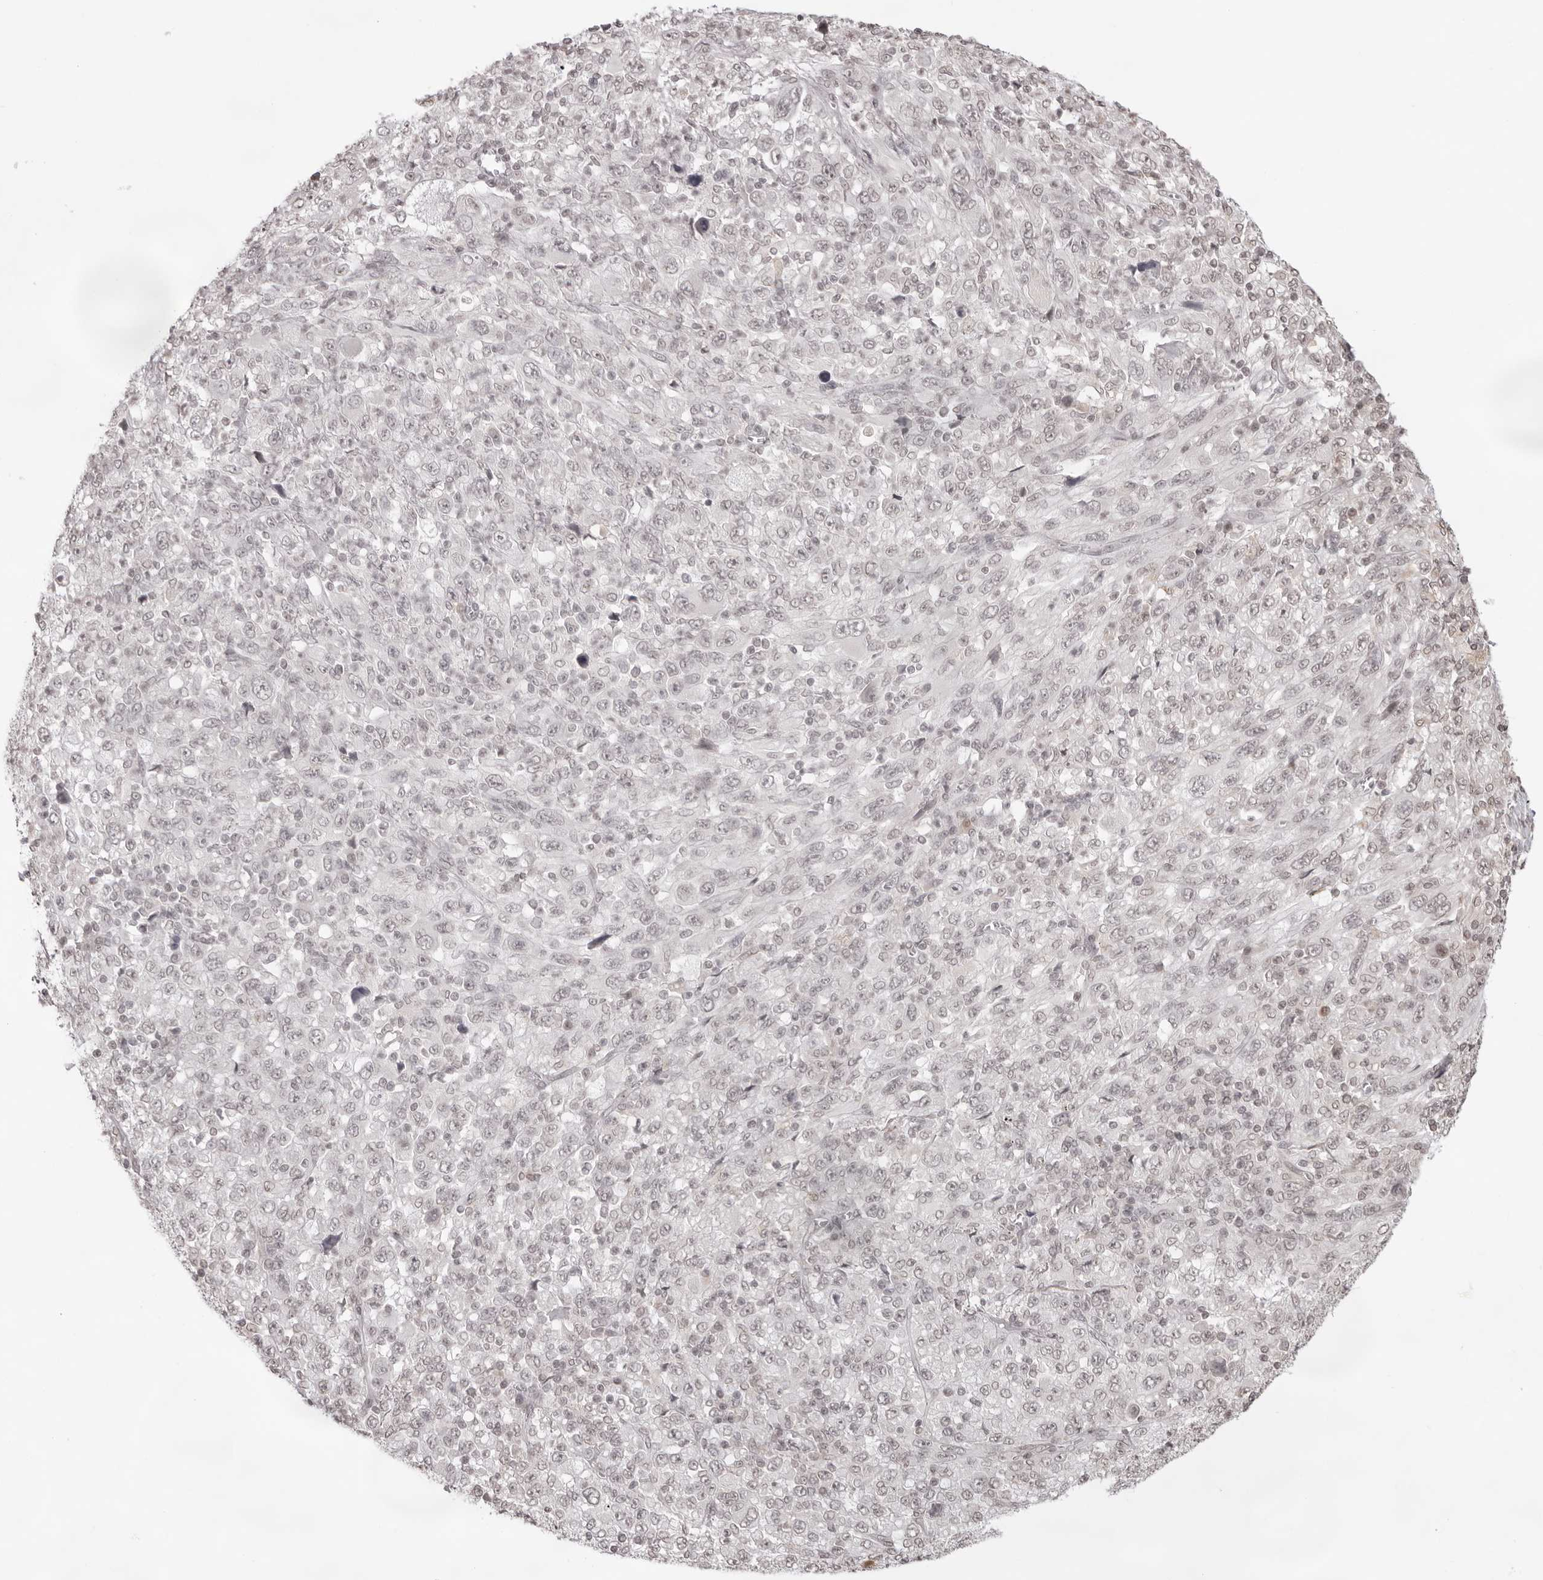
{"staining": {"intensity": "weak", "quantity": "<25%", "location": "nuclear"}, "tissue": "melanoma", "cell_type": "Tumor cells", "image_type": "cancer", "snomed": [{"axis": "morphology", "description": "Malignant melanoma, Metastatic site"}, {"axis": "topography", "description": "Skin"}], "caption": "High power microscopy micrograph of an immunohistochemistry histopathology image of melanoma, revealing no significant staining in tumor cells.", "gene": "NTM", "patient": {"sex": "female", "age": 56}}